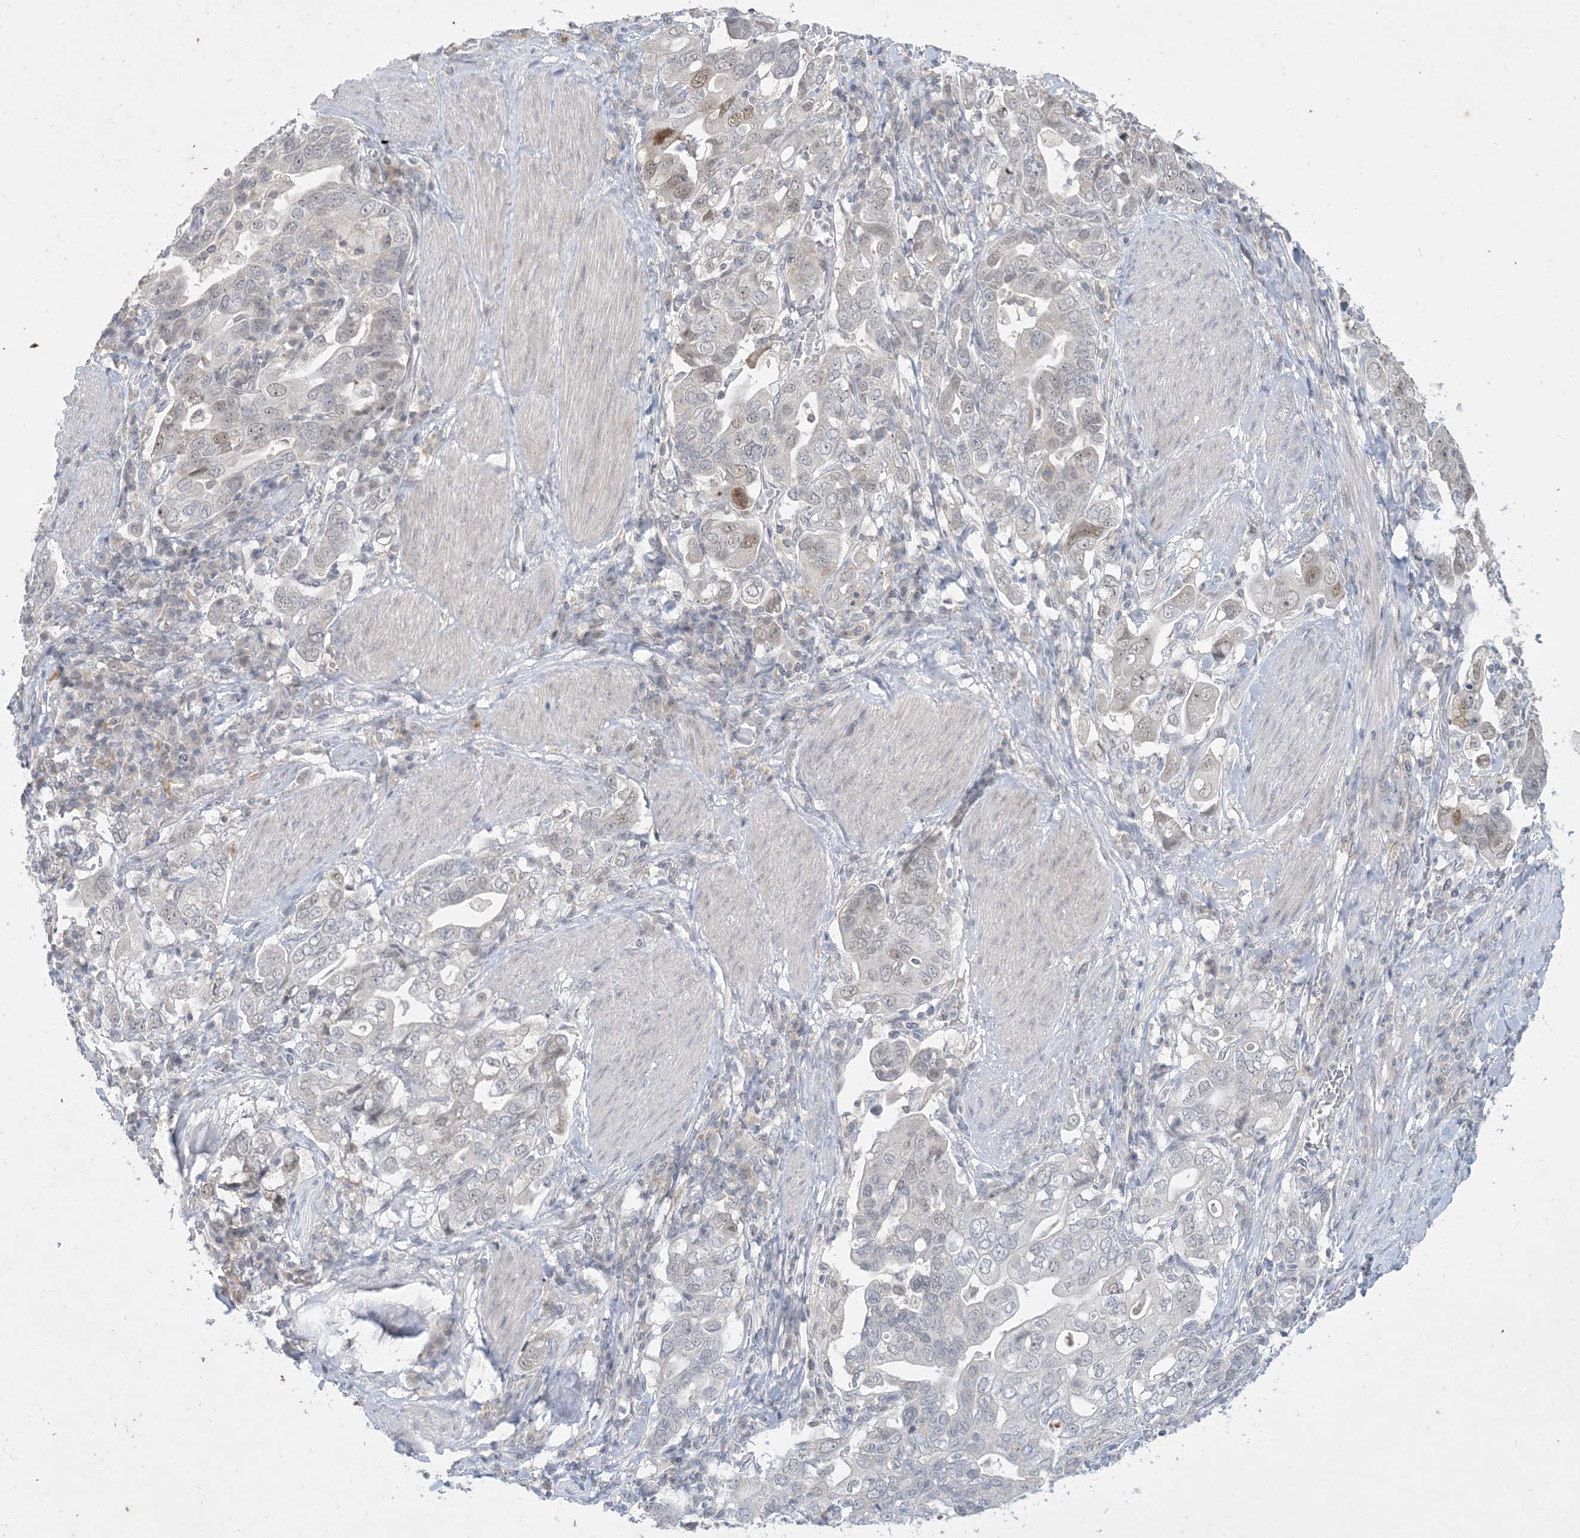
{"staining": {"intensity": "moderate", "quantity": "<25%", "location": "nuclear"}, "tissue": "stomach cancer", "cell_type": "Tumor cells", "image_type": "cancer", "snomed": [{"axis": "morphology", "description": "Adenocarcinoma, NOS"}, {"axis": "topography", "description": "Stomach, upper"}], "caption": "IHC micrograph of human stomach cancer (adenocarcinoma) stained for a protein (brown), which reveals low levels of moderate nuclear positivity in approximately <25% of tumor cells.", "gene": "ZNF674", "patient": {"sex": "male", "age": 62}}